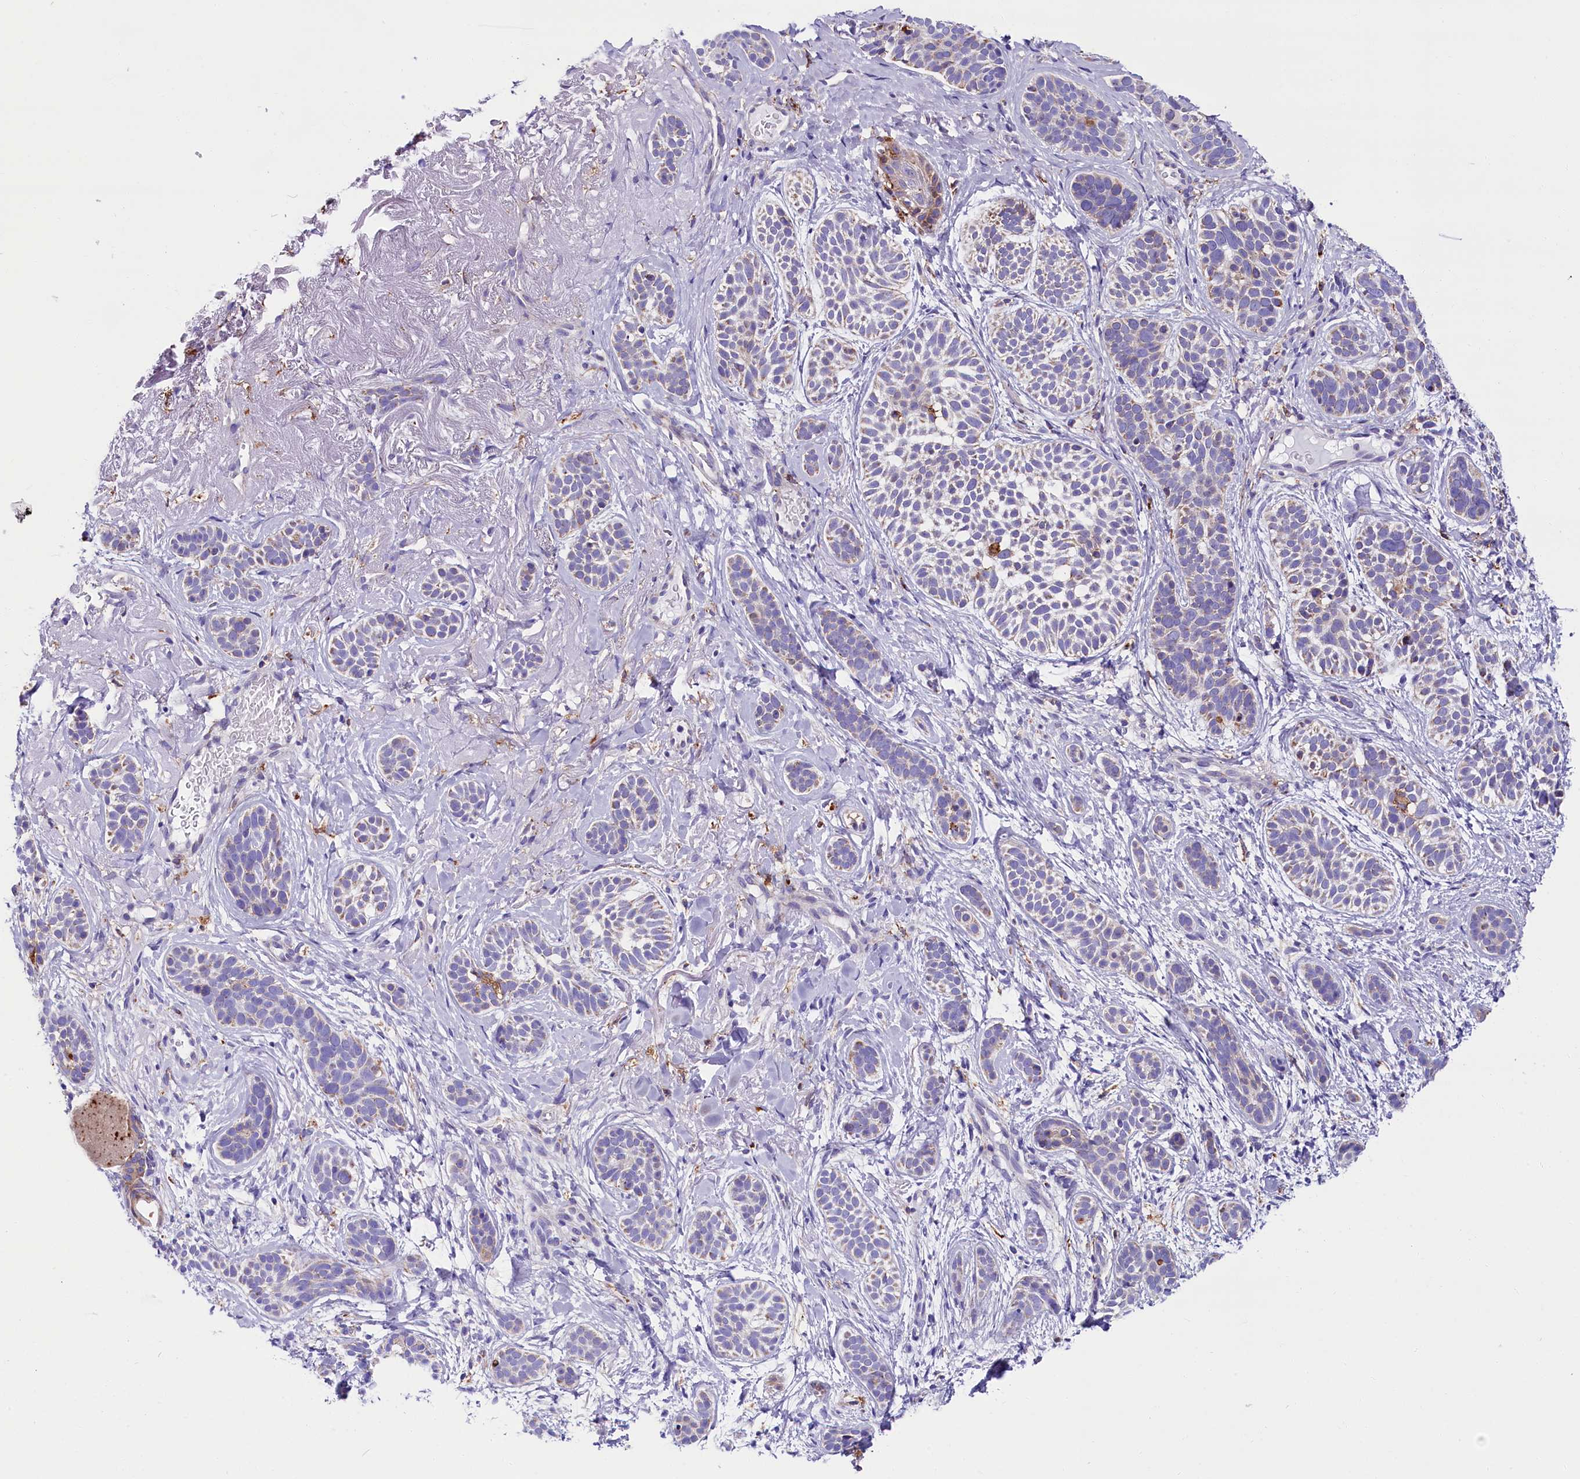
{"staining": {"intensity": "negative", "quantity": "none", "location": "none"}, "tissue": "skin cancer", "cell_type": "Tumor cells", "image_type": "cancer", "snomed": [{"axis": "morphology", "description": "Basal cell carcinoma"}, {"axis": "topography", "description": "Skin"}], "caption": "This is a histopathology image of immunohistochemistry (IHC) staining of skin basal cell carcinoma, which shows no positivity in tumor cells. Nuclei are stained in blue.", "gene": "IL20RA", "patient": {"sex": "male", "age": 71}}